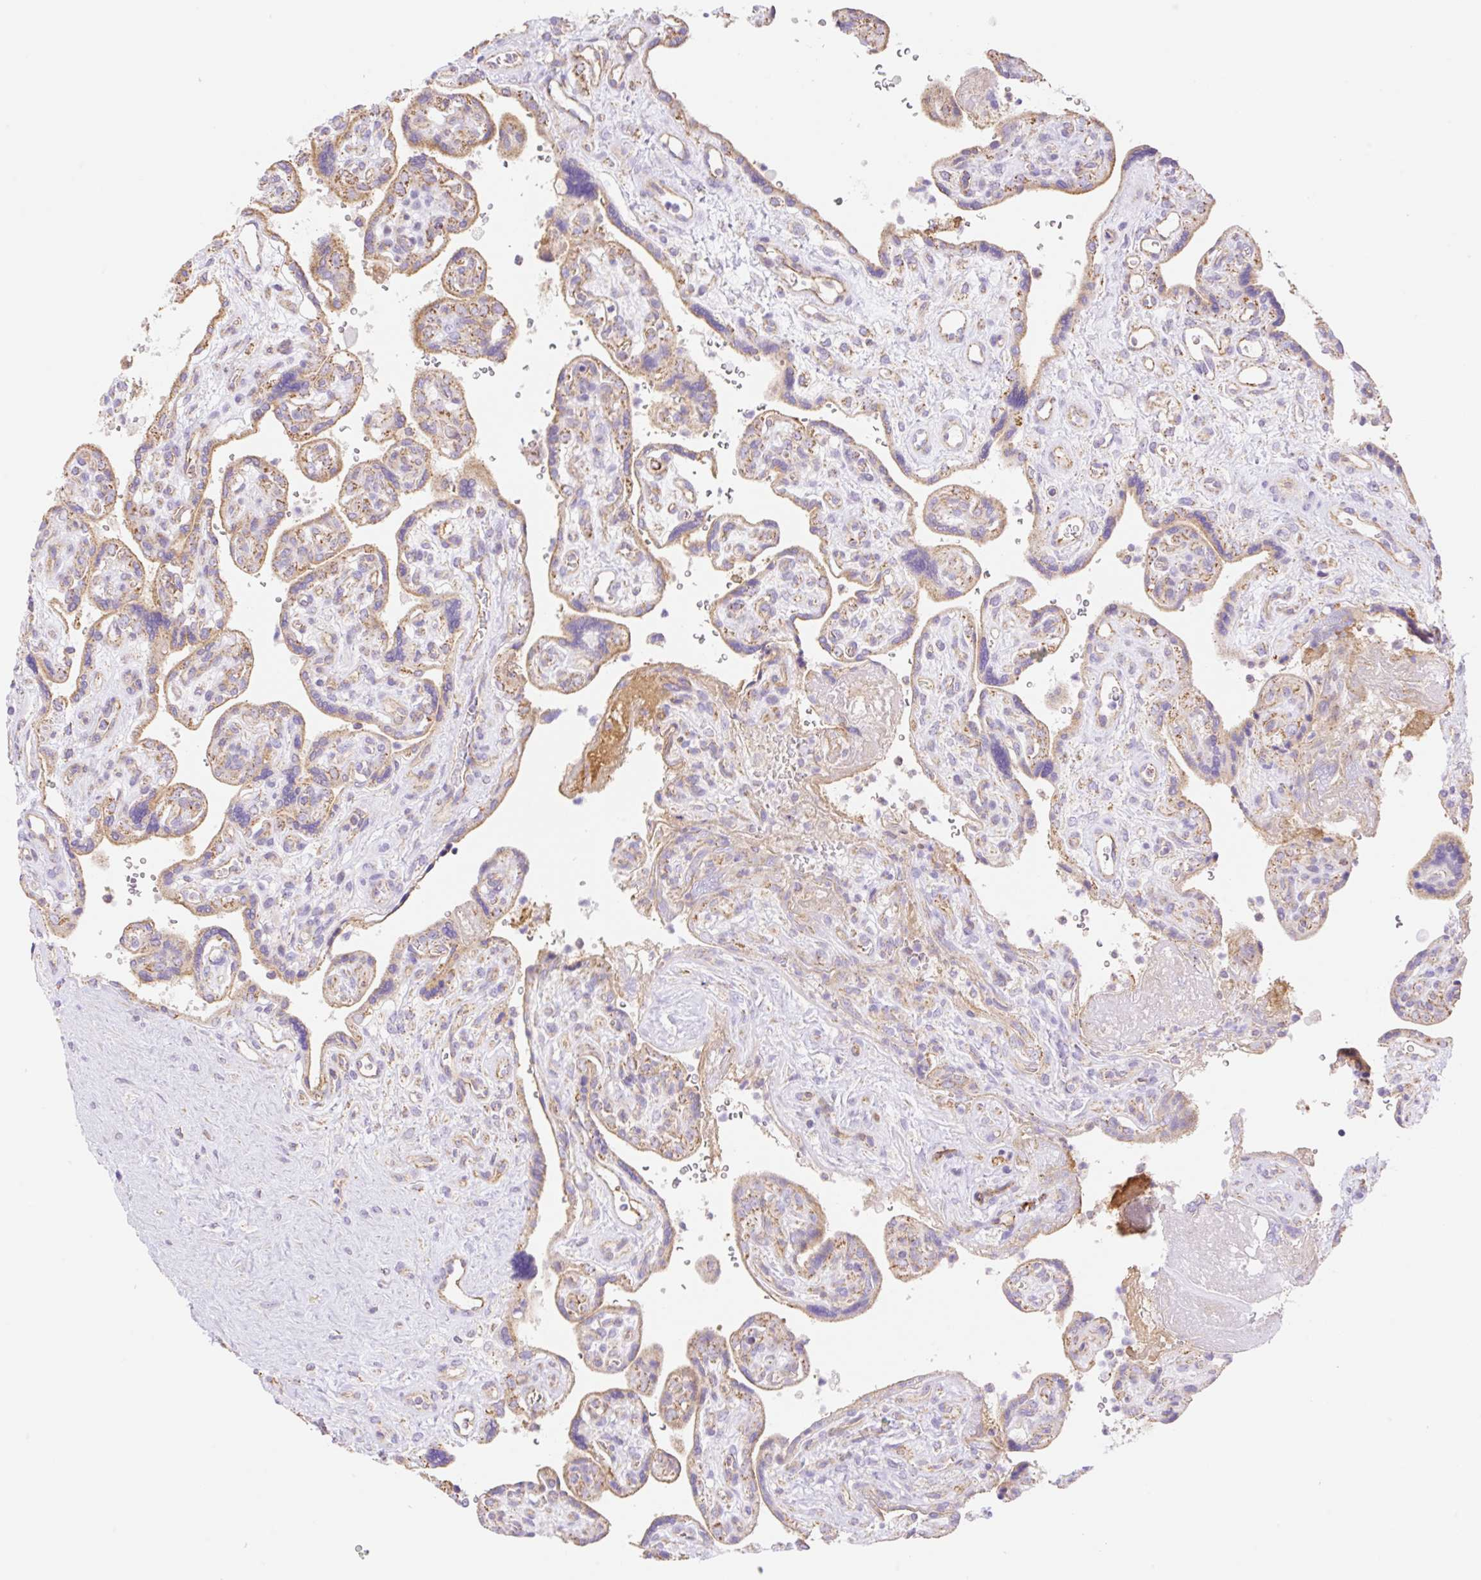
{"staining": {"intensity": "moderate", "quantity": "25%-75%", "location": "cytoplasmic/membranous"}, "tissue": "placenta", "cell_type": "Decidual cells", "image_type": "normal", "snomed": [{"axis": "morphology", "description": "Normal tissue, NOS"}, {"axis": "topography", "description": "Placenta"}], "caption": "Benign placenta was stained to show a protein in brown. There is medium levels of moderate cytoplasmic/membranous positivity in approximately 25%-75% of decidual cells.", "gene": "ESAM", "patient": {"sex": "female", "age": 39}}